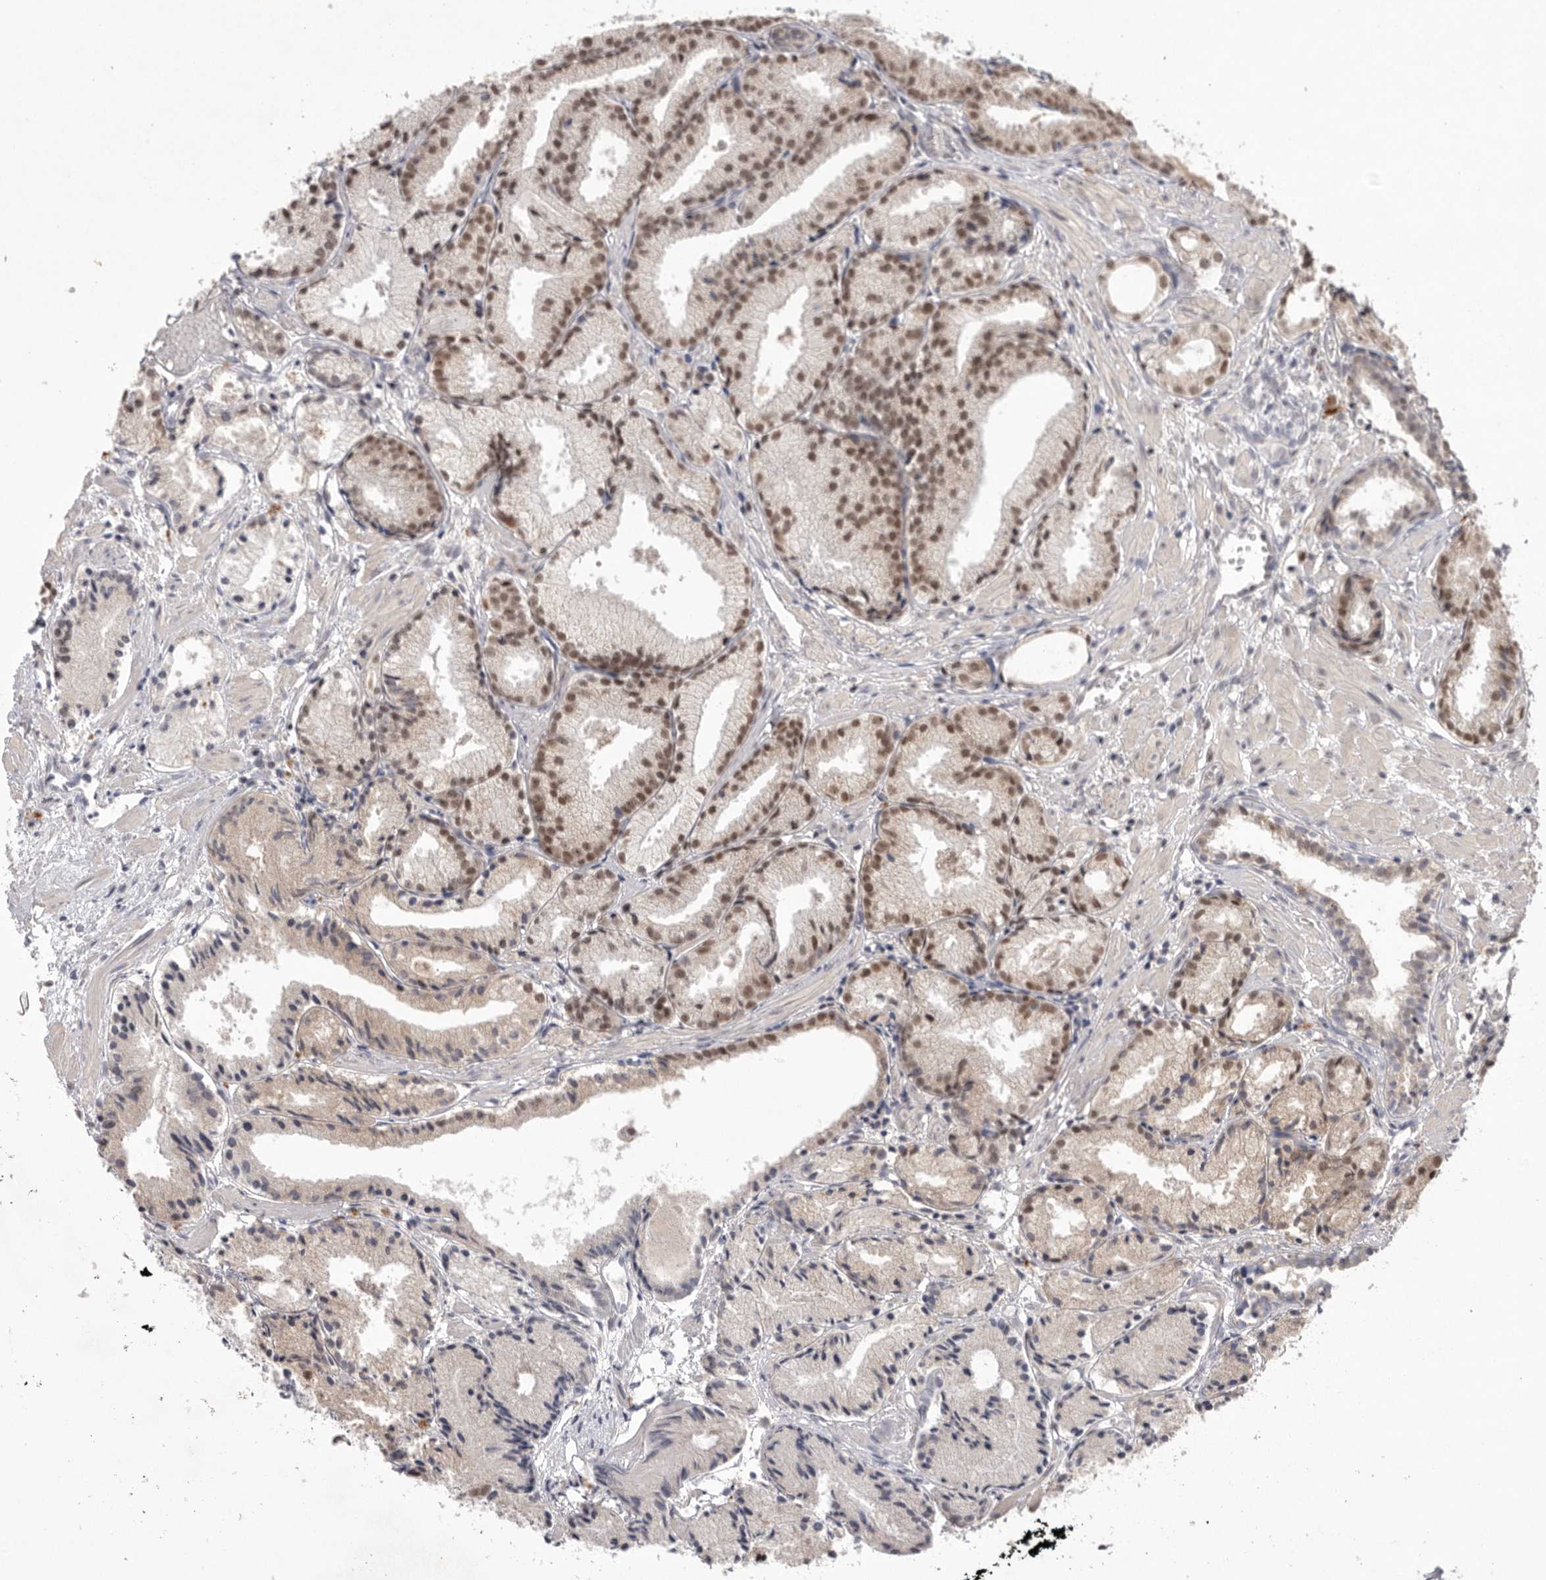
{"staining": {"intensity": "moderate", "quantity": ">75%", "location": "nuclear"}, "tissue": "prostate cancer", "cell_type": "Tumor cells", "image_type": "cancer", "snomed": [{"axis": "morphology", "description": "Adenocarcinoma, Low grade"}, {"axis": "topography", "description": "Prostate"}], "caption": "Adenocarcinoma (low-grade) (prostate) stained with DAB IHC exhibits medium levels of moderate nuclear staining in about >75% of tumor cells.", "gene": "HUS1", "patient": {"sex": "male", "age": 88}}